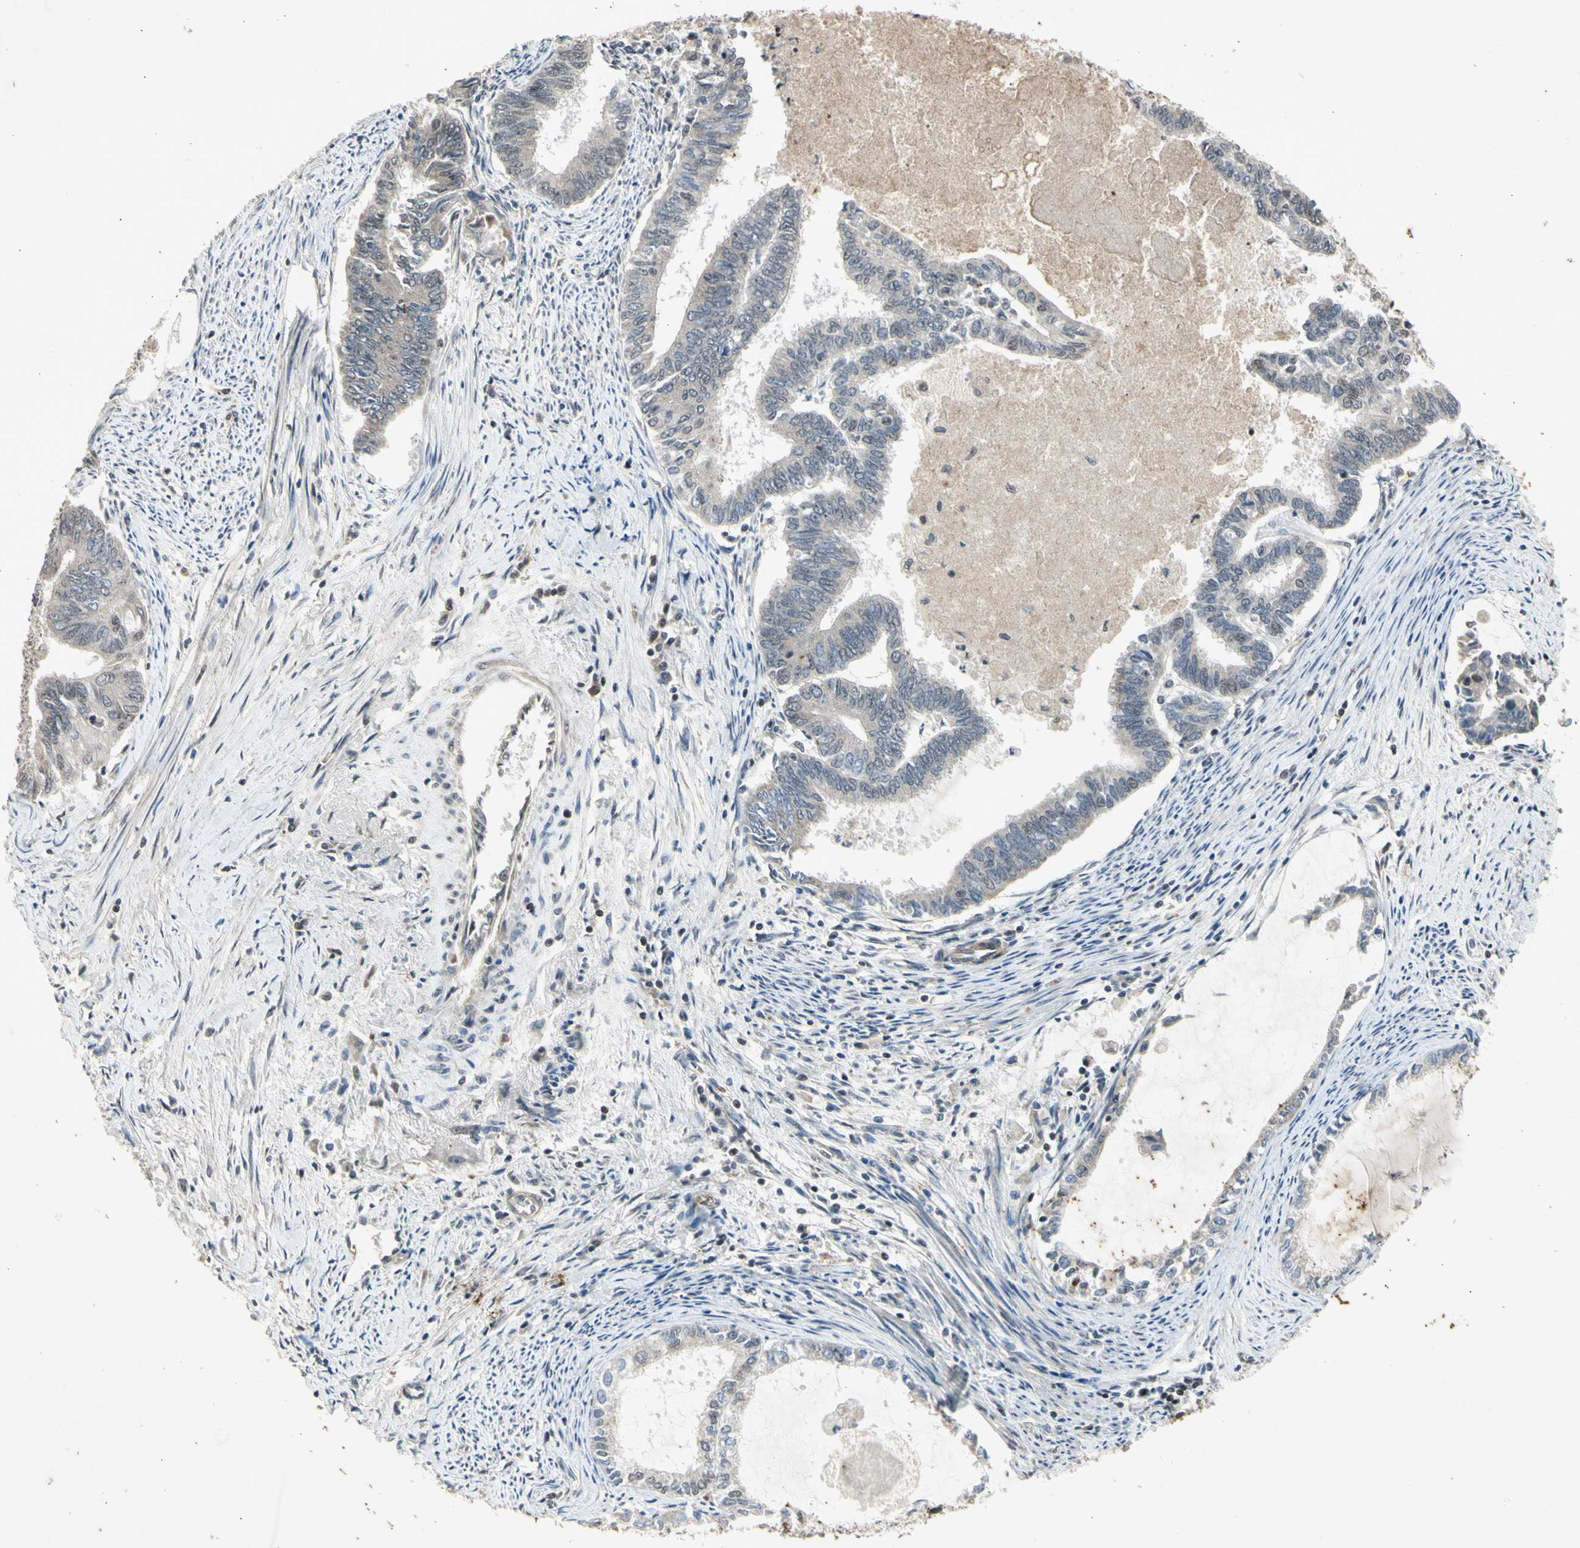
{"staining": {"intensity": "weak", "quantity": "<25%", "location": "cytoplasmic/membranous"}, "tissue": "endometrial cancer", "cell_type": "Tumor cells", "image_type": "cancer", "snomed": [{"axis": "morphology", "description": "Adenocarcinoma, NOS"}, {"axis": "topography", "description": "Endometrium"}], "caption": "This is an immunohistochemistry micrograph of endometrial cancer (adenocarcinoma). There is no positivity in tumor cells.", "gene": "EFNB2", "patient": {"sex": "female", "age": 86}}